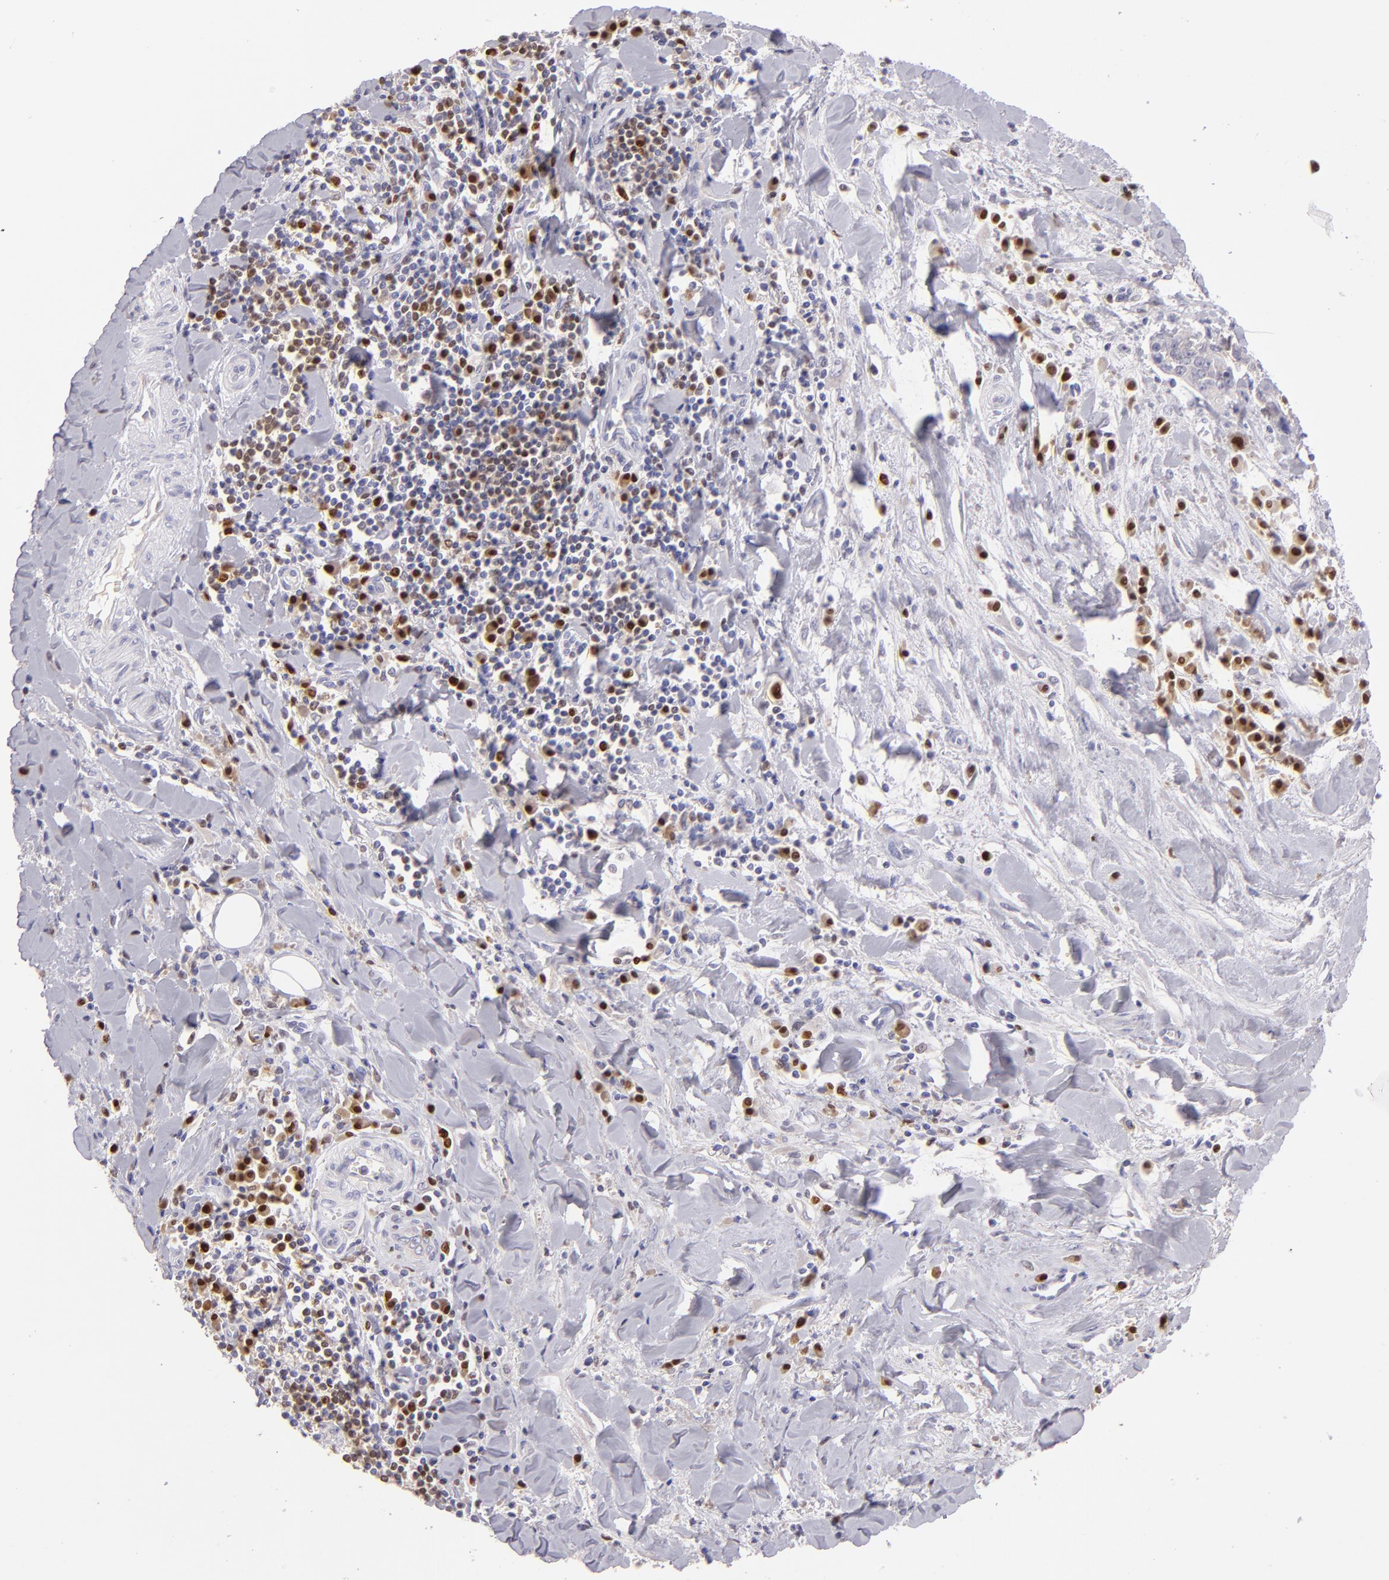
{"staining": {"intensity": "negative", "quantity": "none", "location": "none"}, "tissue": "liver cancer", "cell_type": "Tumor cells", "image_type": "cancer", "snomed": [{"axis": "morphology", "description": "Cholangiocarcinoma"}, {"axis": "topography", "description": "Liver"}], "caption": "A micrograph of human liver cancer (cholangiocarcinoma) is negative for staining in tumor cells.", "gene": "IRF8", "patient": {"sex": "male", "age": 57}}